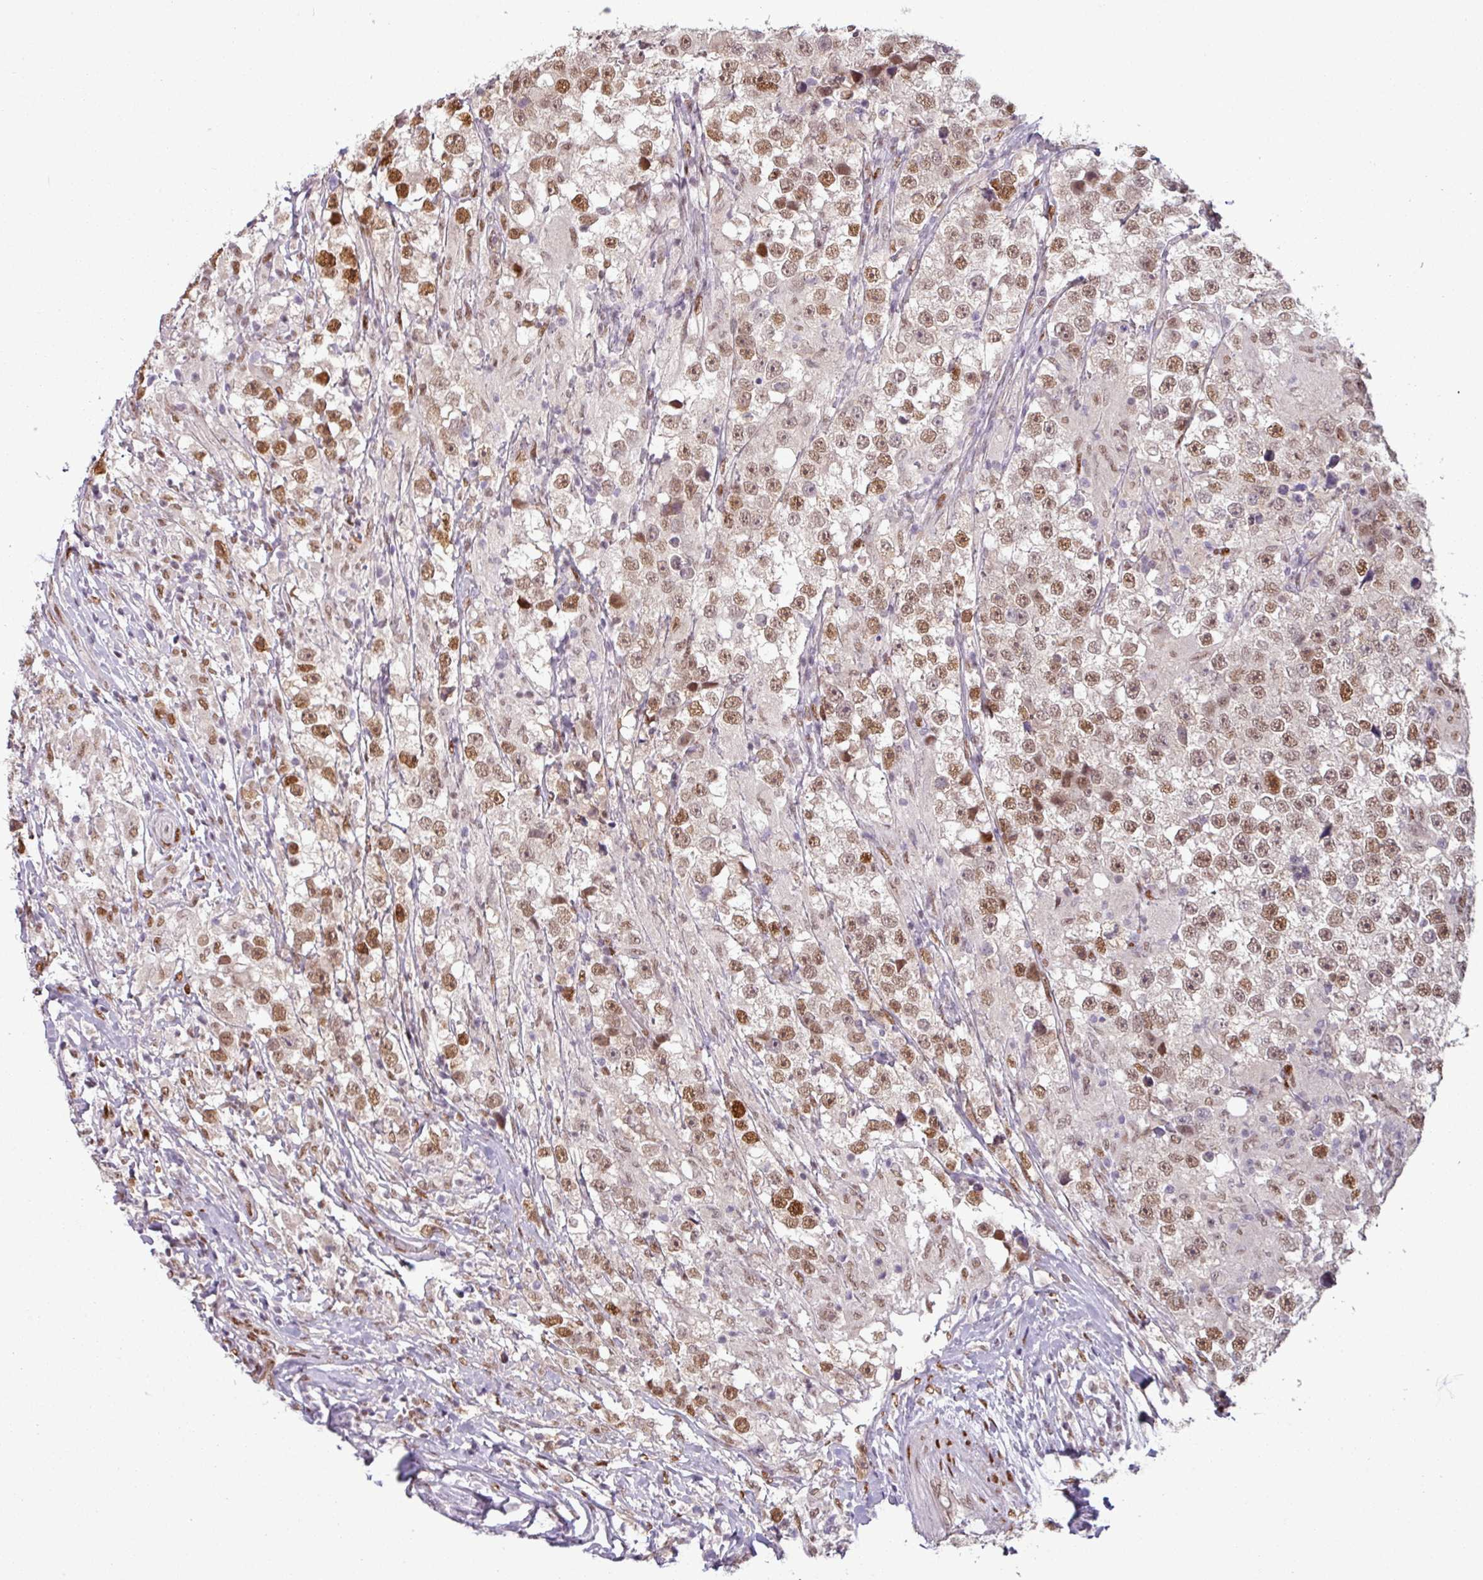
{"staining": {"intensity": "moderate", "quantity": ">75%", "location": "nuclear"}, "tissue": "testis cancer", "cell_type": "Tumor cells", "image_type": "cancer", "snomed": [{"axis": "morphology", "description": "Seminoma, NOS"}, {"axis": "topography", "description": "Testis"}], "caption": "Human testis seminoma stained with a brown dye reveals moderate nuclear positive positivity in approximately >75% of tumor cells.", "gene": "IRF2BPL", "patient": {"sex": "male", "age": 46}}